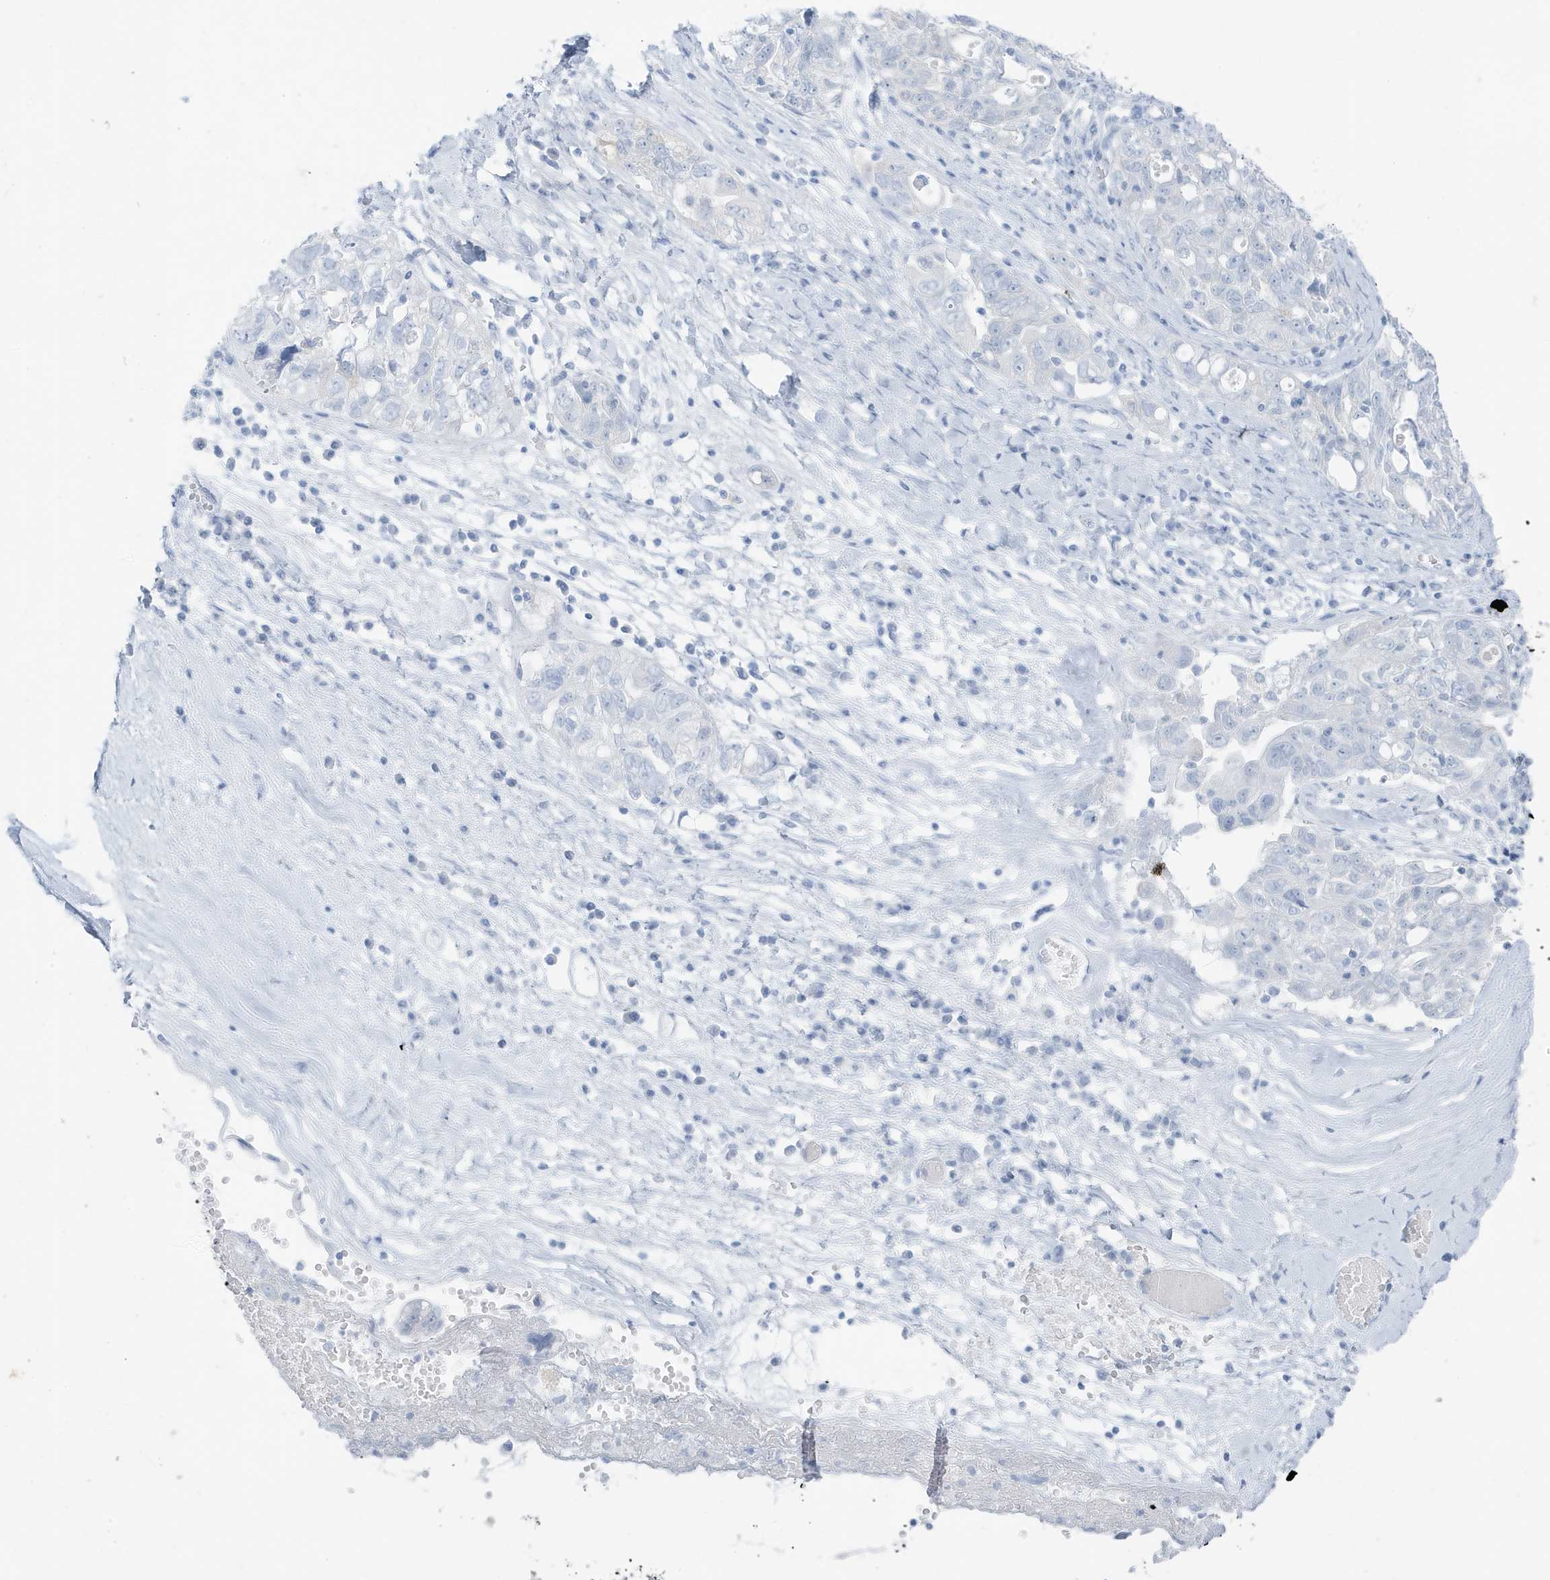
{"staining": {"intensity": "negative", "quantity": "none", "location": "none"}, "tissue": "ovarian cancer", "cell_type": "Tumor cells", "image_type": "cancer", "snomed": [{"axis": "morphology", "description": "Carcinoma, NOS"}, {"axis": "morphology", "description": "Cystadenocarcinoma, serous, NOS"}, {"axis": "topography", "description": "Ovary"}], "caption": "This is an IHC image of ovarian carcinoma. There is no expression in tumor cells.", "gene": "ZFP64", "patient": {"sex": "female", "age": 69}}